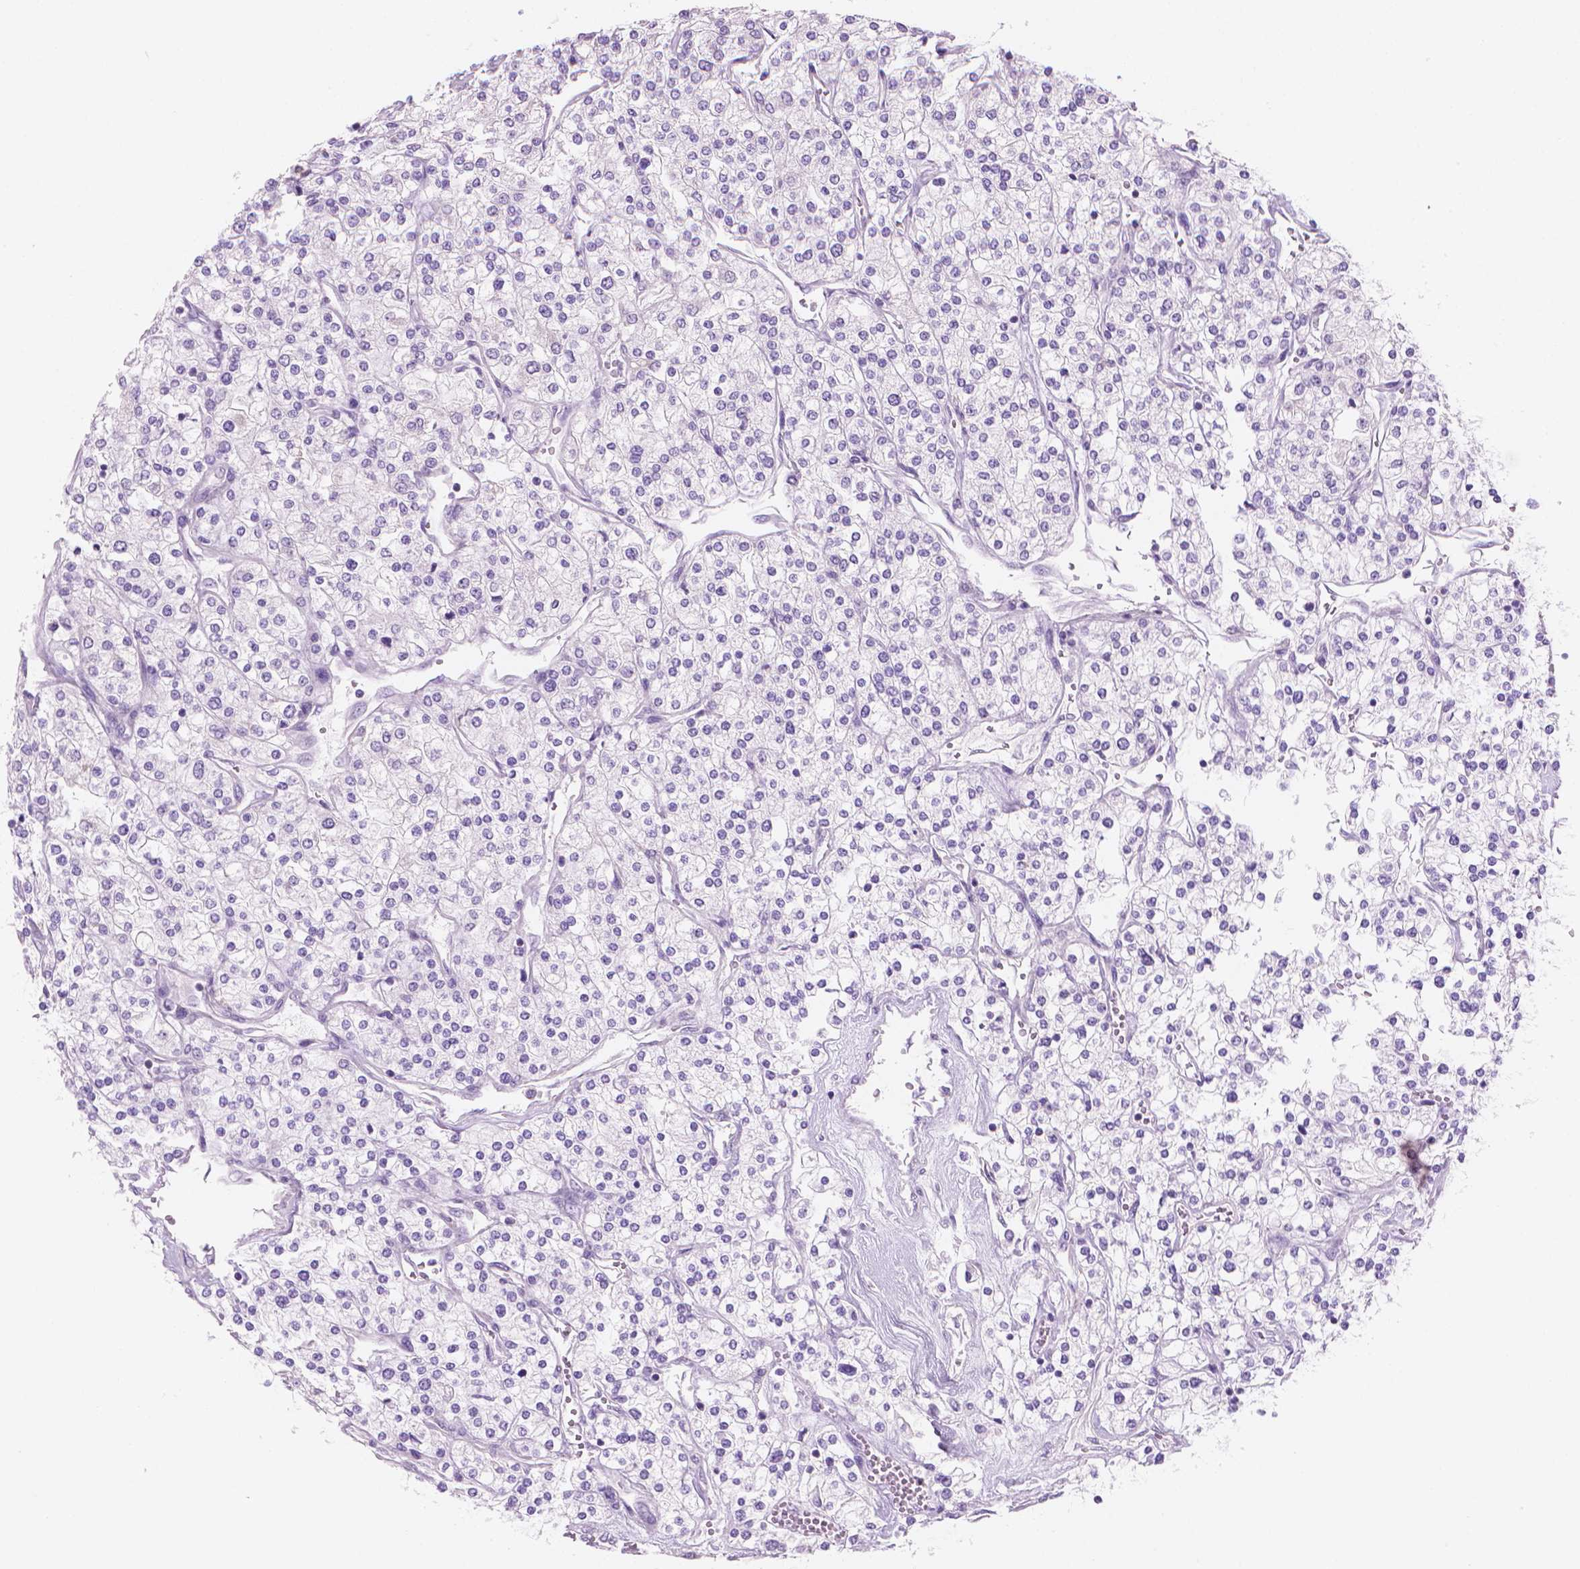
{"staining": {"intensity": "negative", "quantity": "none", "location": "none"}, "tissue": "renal cancer", "cell_type": "Tumor cells", "image_type": "cancer", "snomed": [{"axis": "morphology", "description": "Adenocarcinoma, NOS"}, {"axis": "topography", "description": "Kidney"}], "caption": "The micrograph displays no staining of tumor cells in renal cancer (adenocarcinoma).", "gene": "ENSG00000187186", "patient": {"sex": "male", "age": 80}}